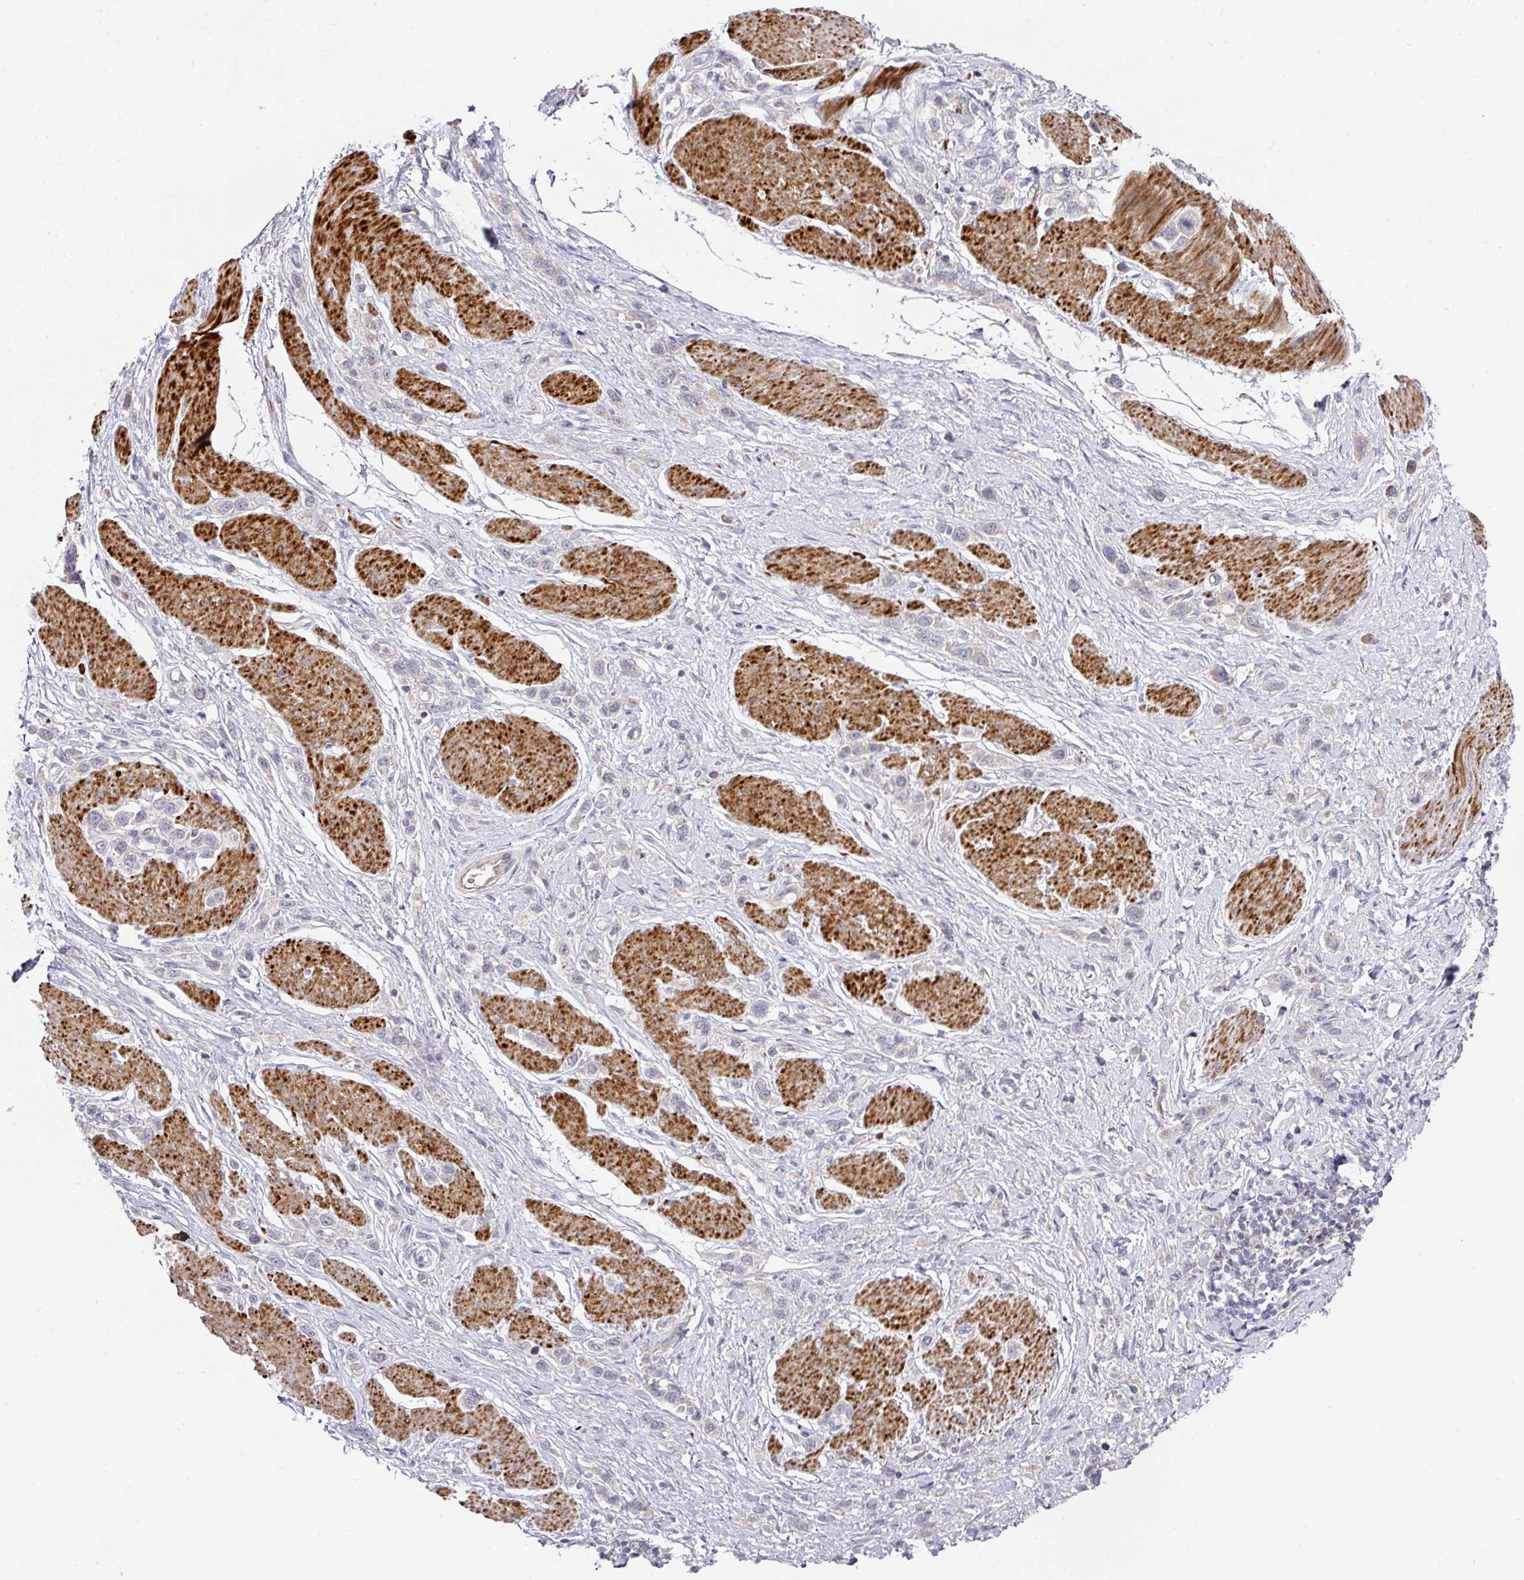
{"staining": {"intensity": "negative", "quantity": "none", "location": "none"}, "tissue": "stomach cancer", "cell_type": "Tumor cells", "image_type": "cancer", "snomed": [{"axis": "morphology", "description": "Adenocarcinoma, NOS"}, {"axis": "topography", "description": "Stomach"}], "caption": "The IHC histopathology image has no significant staining in tumor cells of stomach cancer tissue.", "gene": "TARM1", "patient": {"sex": "female", "age": 65}}